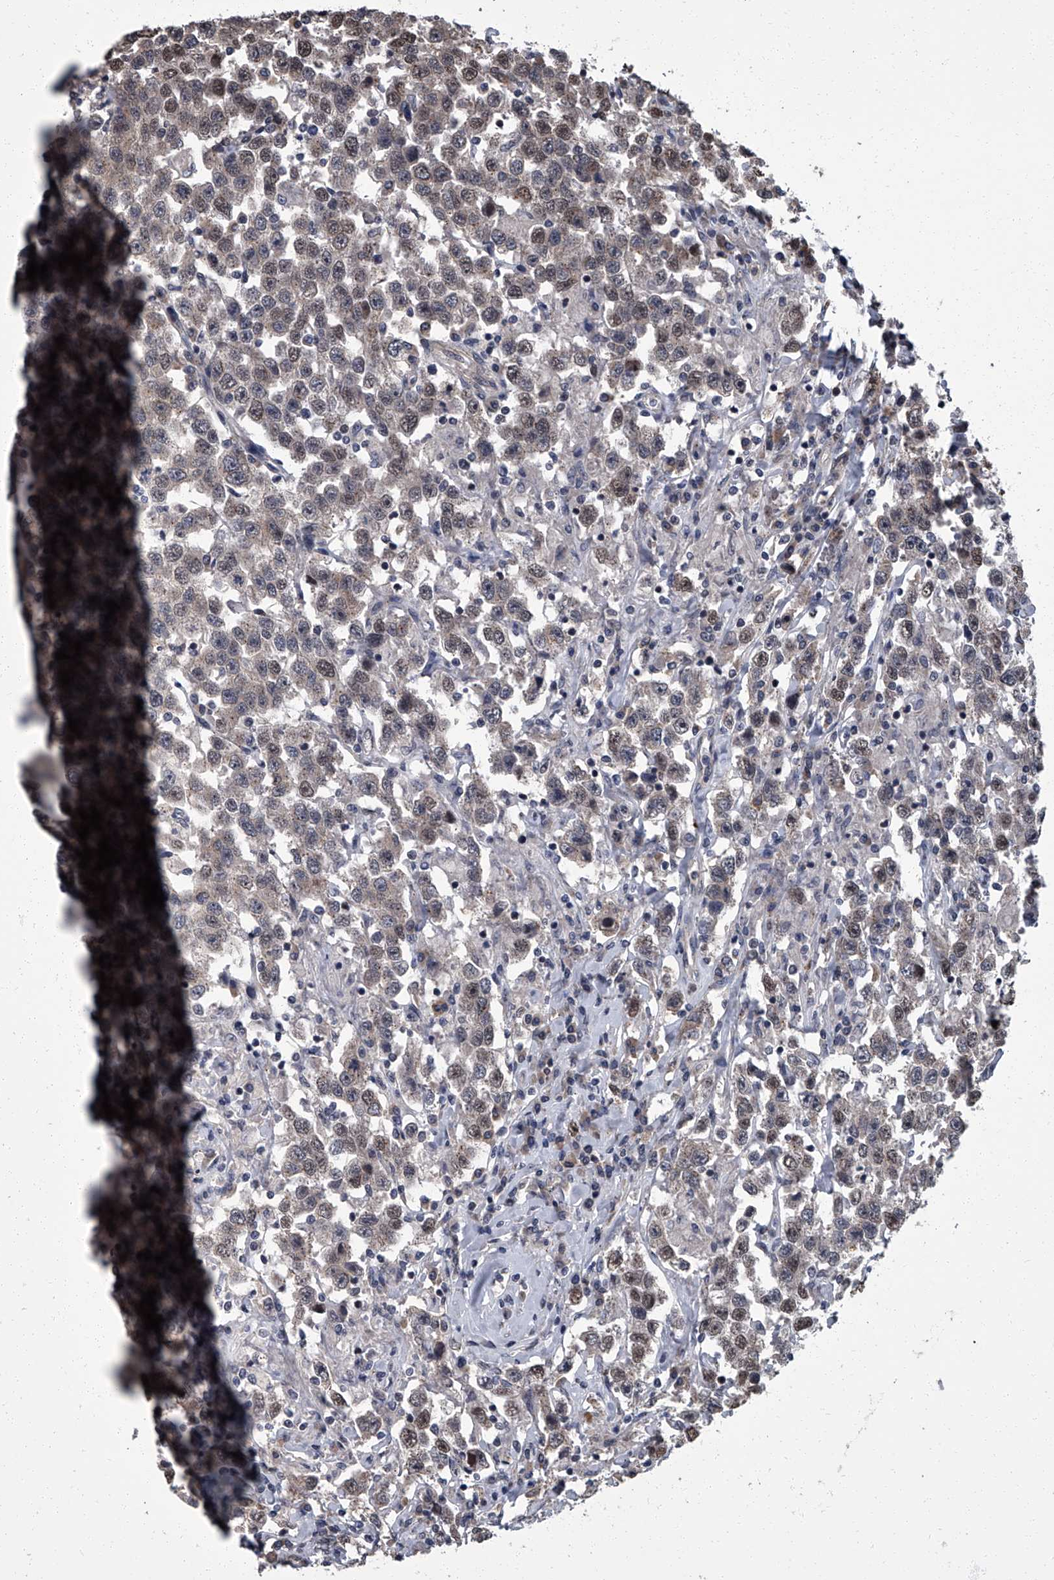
{"staining": {"intensity": "weak", "quantity": ">75%", "location": "cytoplasmic/membranous,nuclear"}, "tissue": "testis cancer", "cell_type": "Tumor cells", "image_type": "cancer", "snomed": [{"axis": "morphology", "description": "Seminoma, NOS"}, {"axis": "topography", "description": "Testis"}], "caption": "The image exhibits immunohistochemical staining of testis cancer (seminoma). There is weak cytoplasmic/membranous and nuclear positivity is present in approximately >75% of tumor cells.", "gene": "ZNF274", "patient": {"sex": "male", "age": 41}}